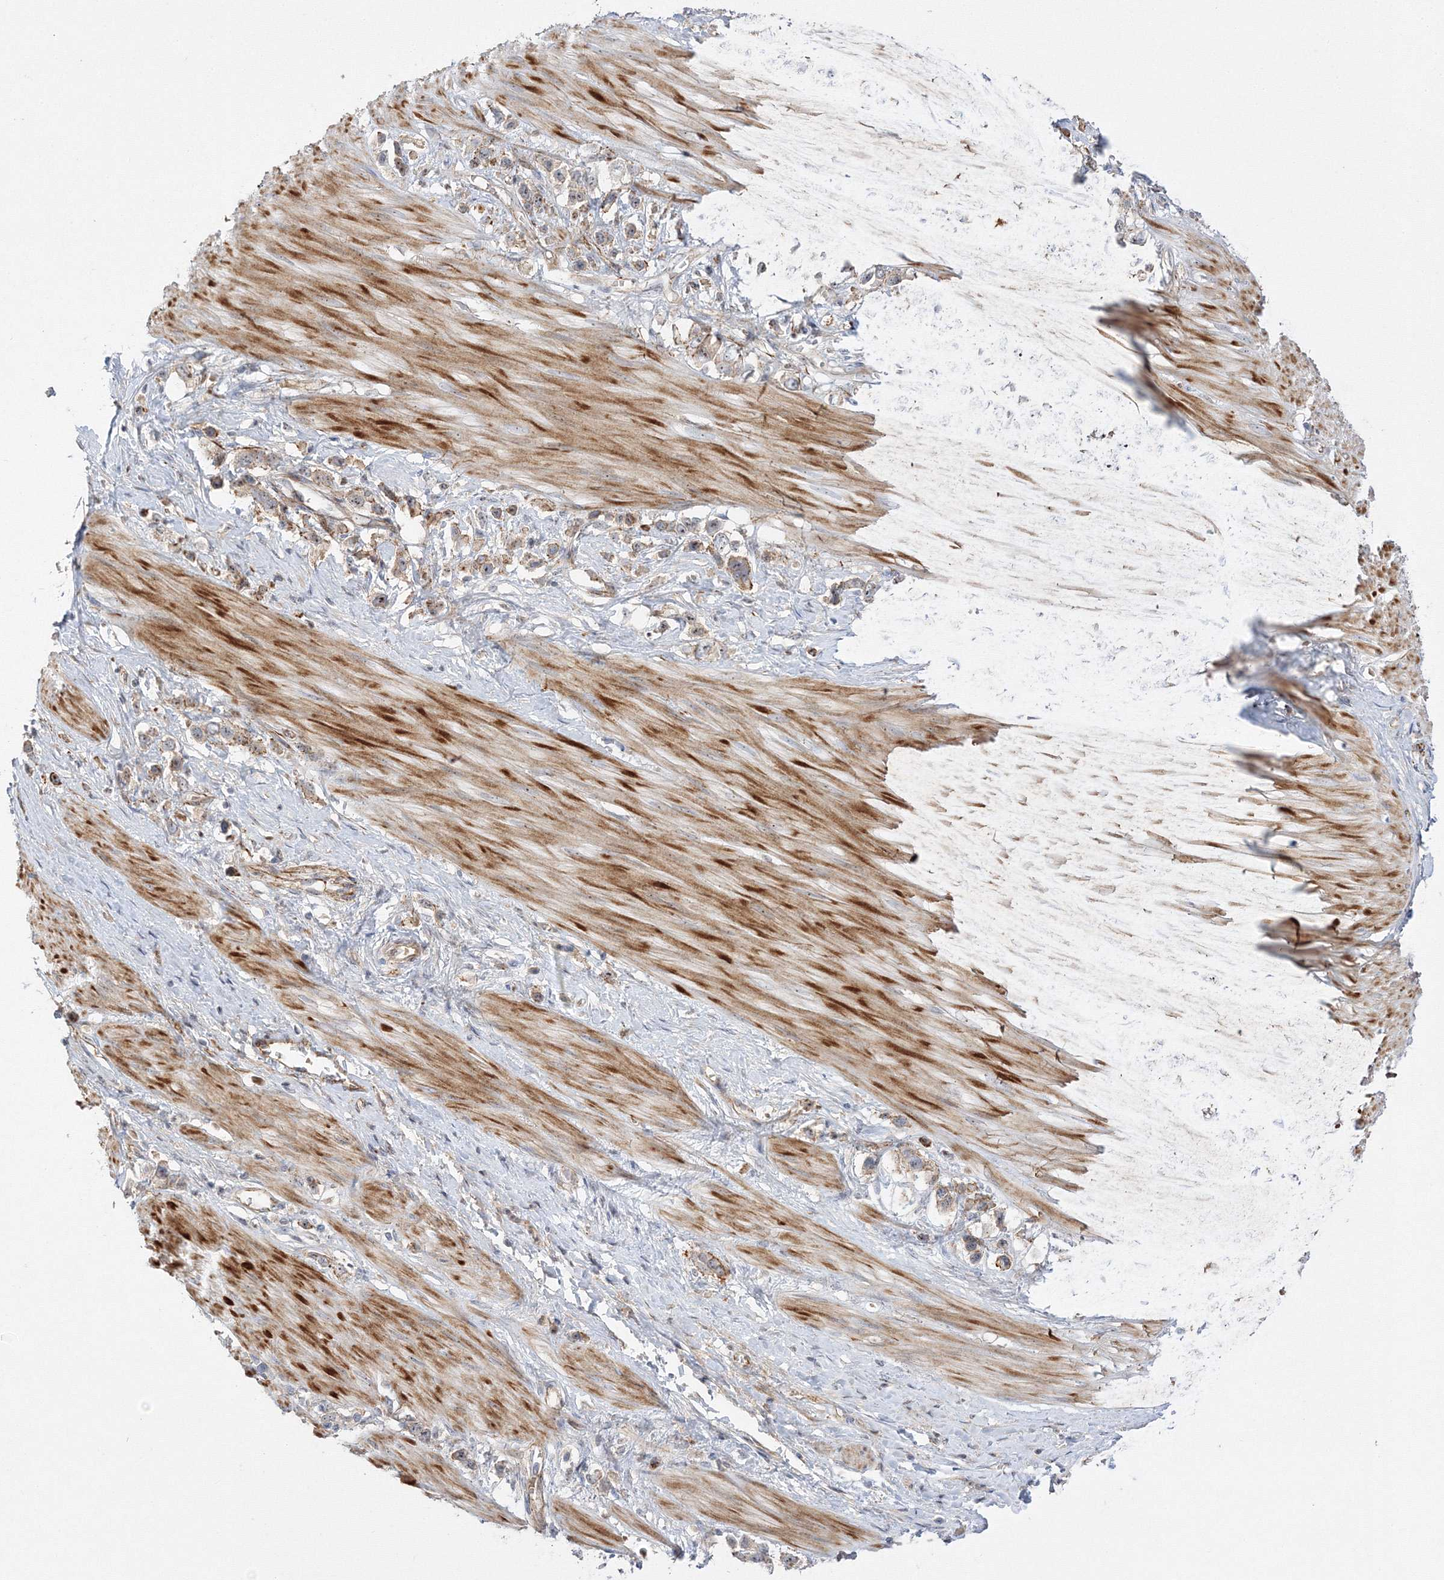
{"staining": {"intensity": "weak", "quantity": ">75%", "location": "cytoplasmic/membranous,nuclear"}, "tissue": "stomach cancer", "cell_type": "Tumor cells", "image_type": "cancer", "snomed": [{"axis": "morphology", "description": "Adenocarcinoma, NOS"}, {"axis": "topography", "description": "Stomach"}], "caption": "A low amount of weak cytoplasmic/membranous and nuclear positivity is present in about >75% of tumor cells in stomach cancer (adenocarcinoma) tissue.", "gene": "NPM3", "patient": {"sex": "female", "age": 65}}